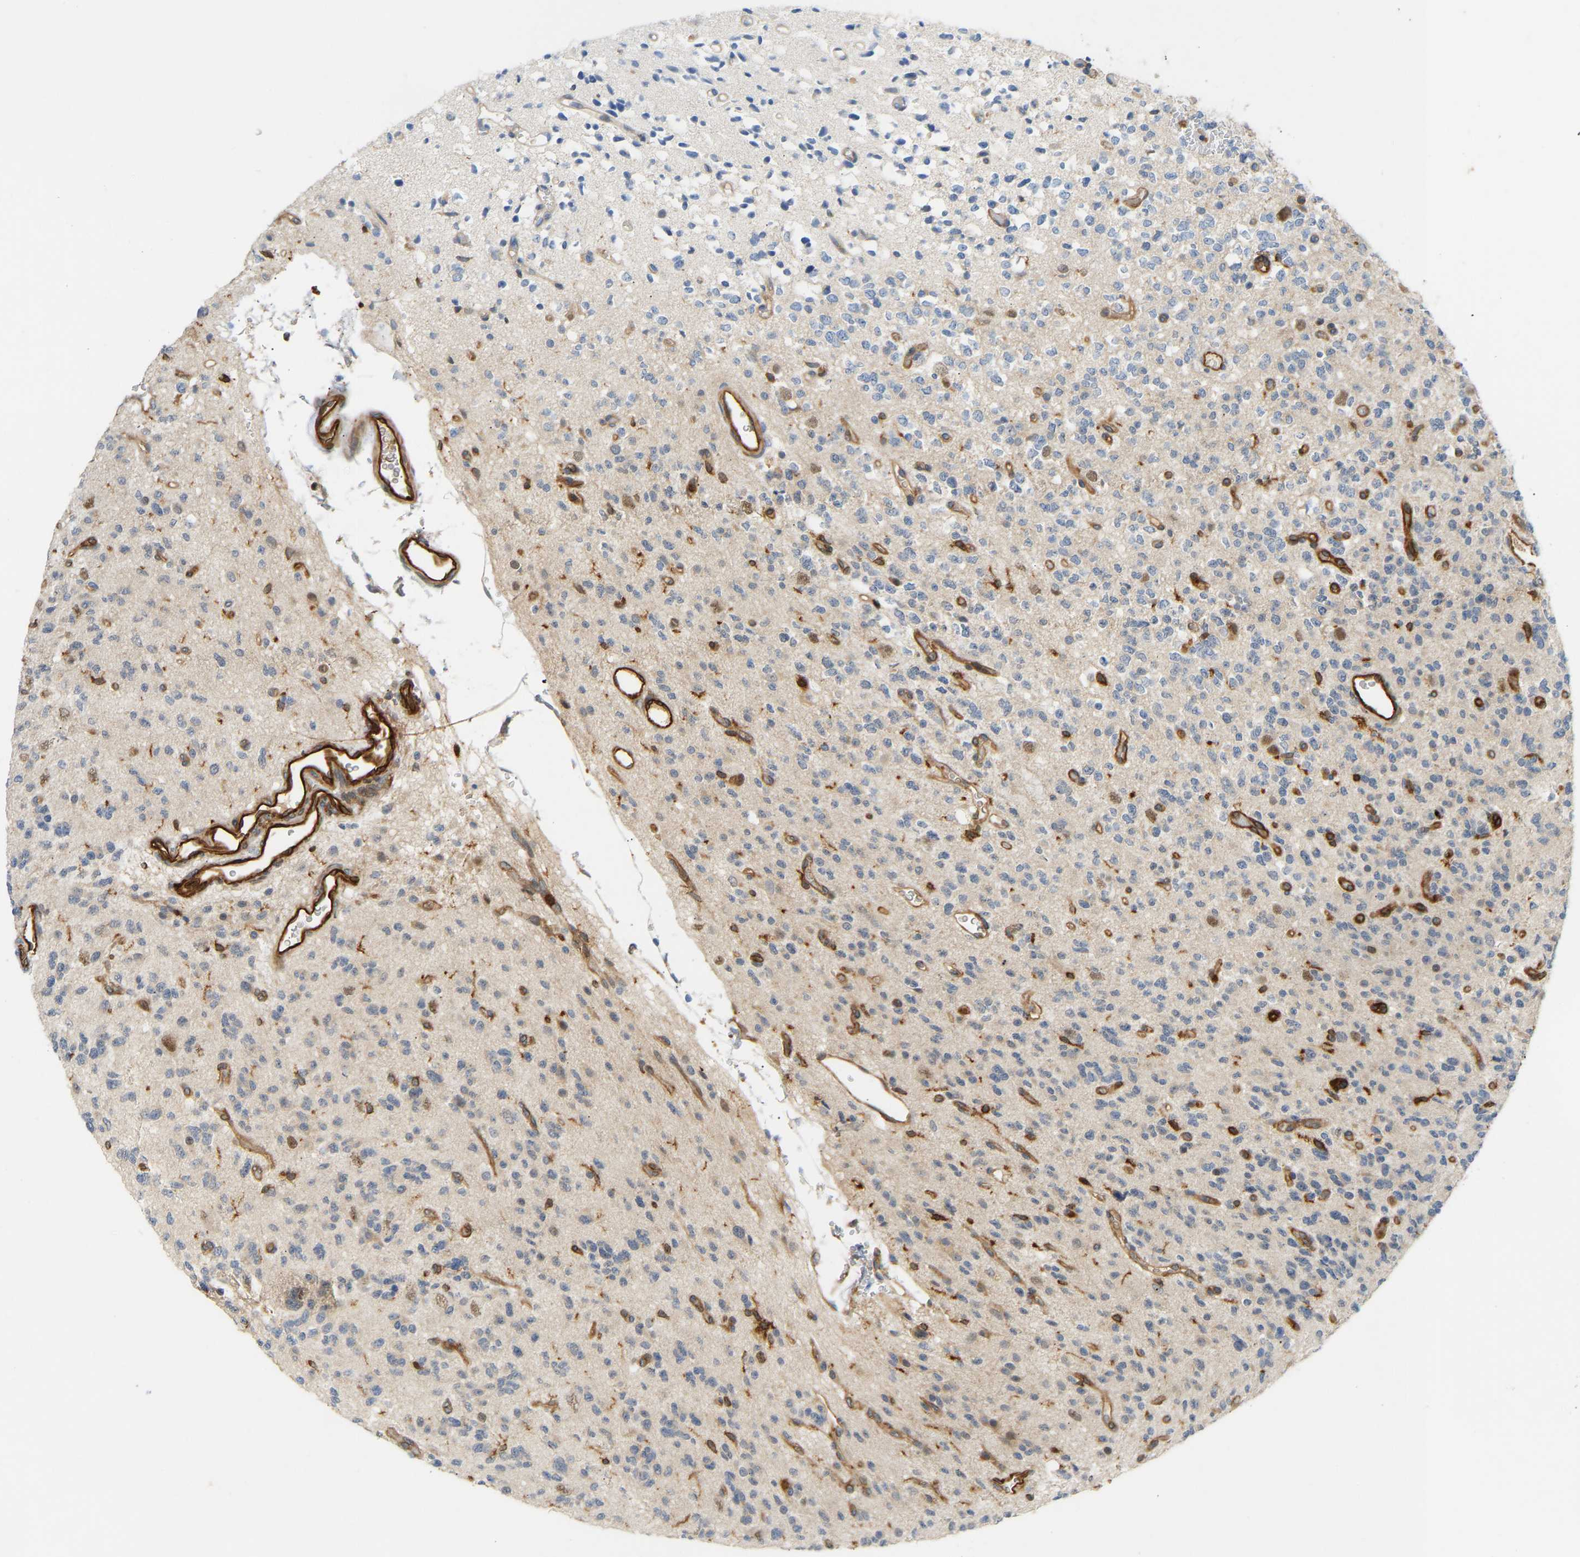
{"staining": {"intensity": "negative", "quantity": "none", "location": "none"}, "tissue": "glioma", "cell_type": "Tumor cells", "image_type": "cancer", "snomed": [{"axis": "morphology", "description": "Glioma, malignant, Low grade"}, {"axis": "topography", "description": "Brain"}], "caption": "IHC photomicrograph of neoplastic tissue: glioma stained with DAB displays no significant protein expression in tumor cells. Nuclei are stained in blue.", "gene": "PLCG2", "patient": {"sex": "male", "age": 38}}